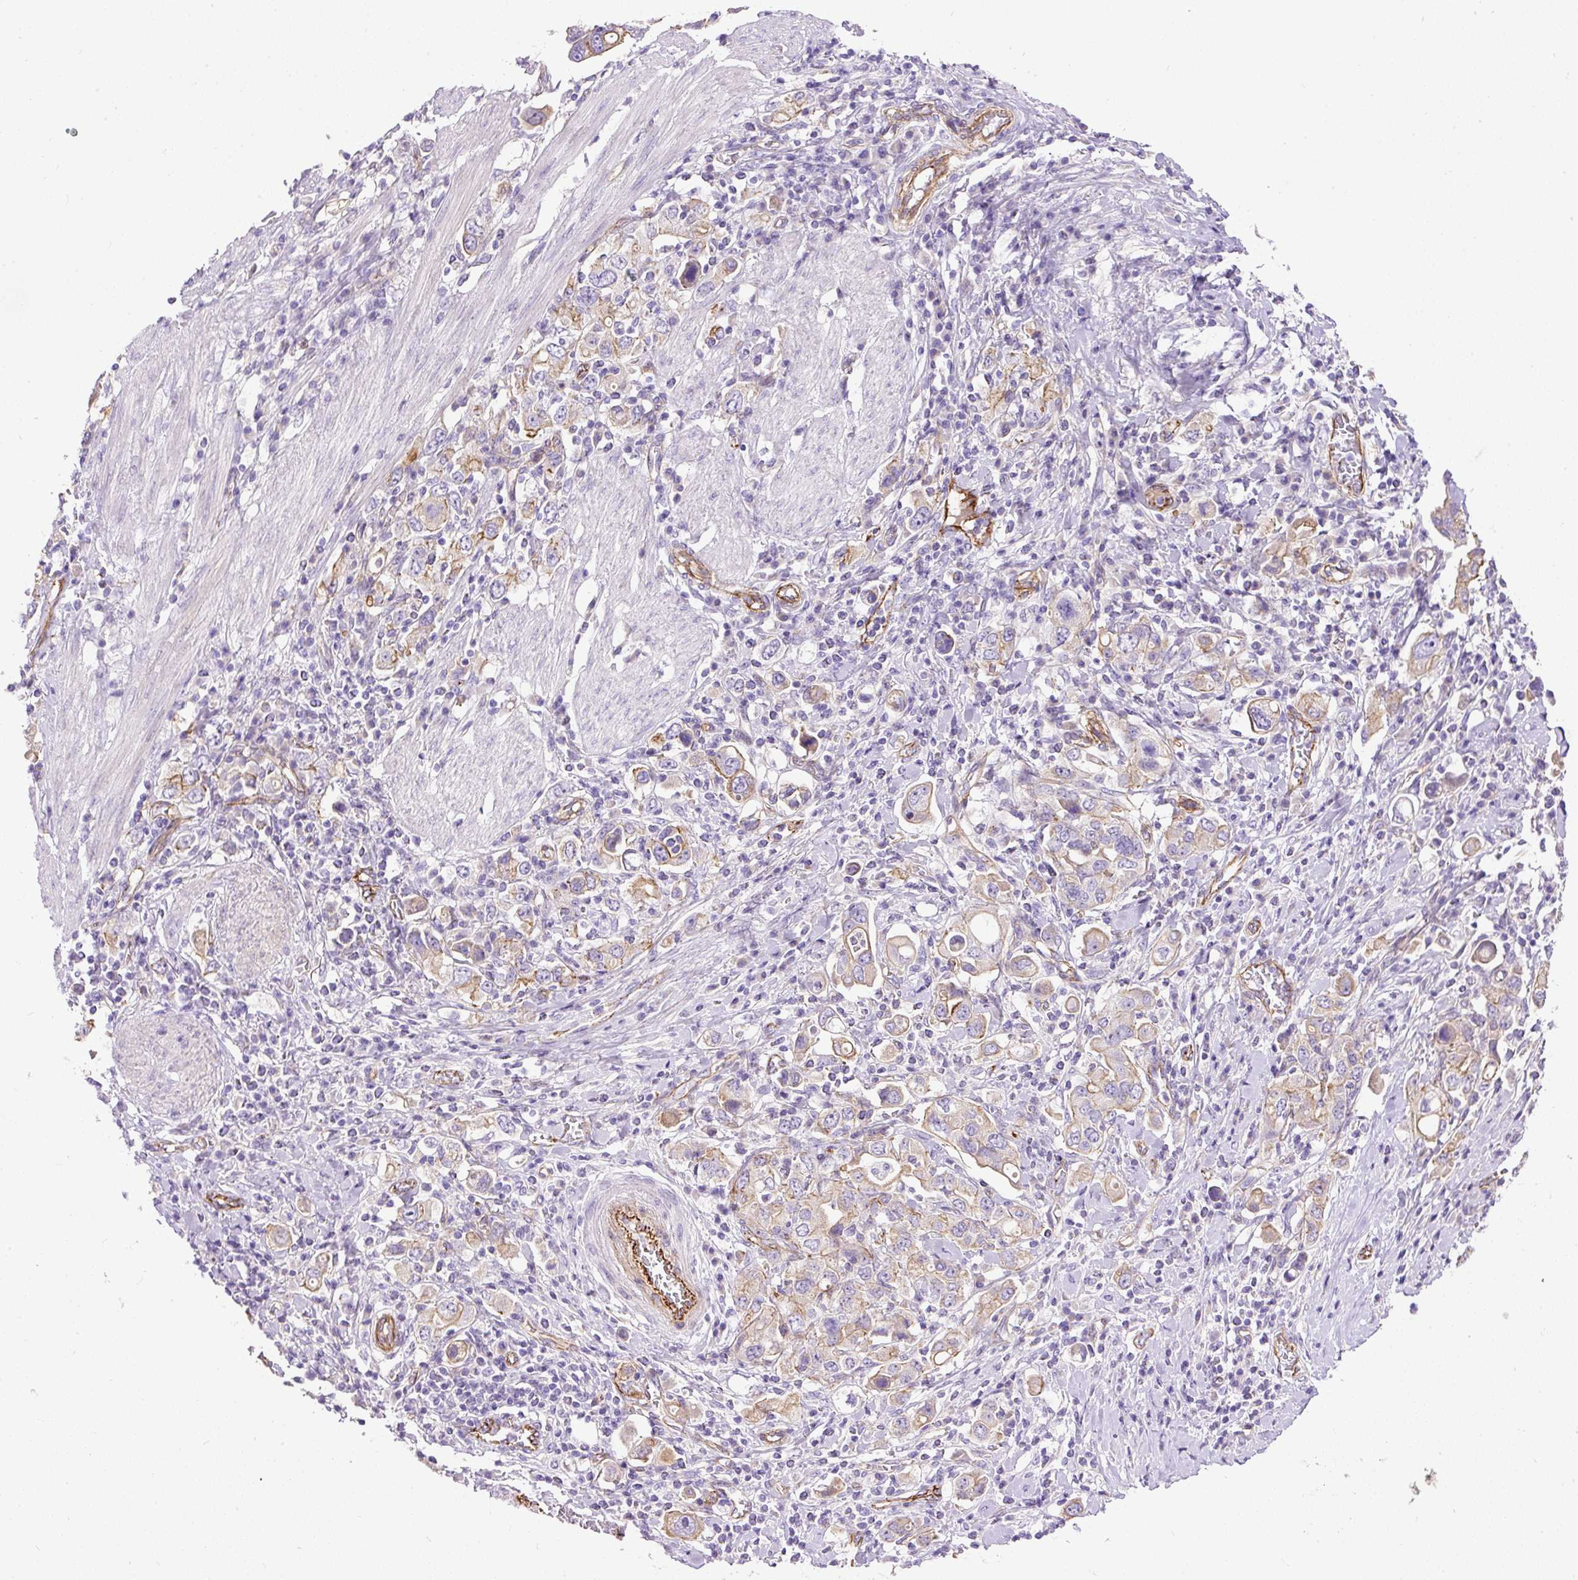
{"staining": {"intensity": "moderate", "quantity": "<25%", "location": "cytoplasmic/membranous"}, "tissue": "stomach cancer", "cell_type": "Tumor cells", "image_type": "cancer", "snomed": [{"axis": "morphology", "description": "Adenocarcinoma, NOS"}, {"axis": "topography", "description": "Stomach, upper"}], "caption": "The histopathology image reveals immunohistochemical staining of stomach cancer (adenocarcinoma). There is moderate cytoplasmic/membranous positivity is seen in approximately <25% of tumor cells.", "gene": "MAGEB16", "patient": {"sex": "male", "age": 62}}